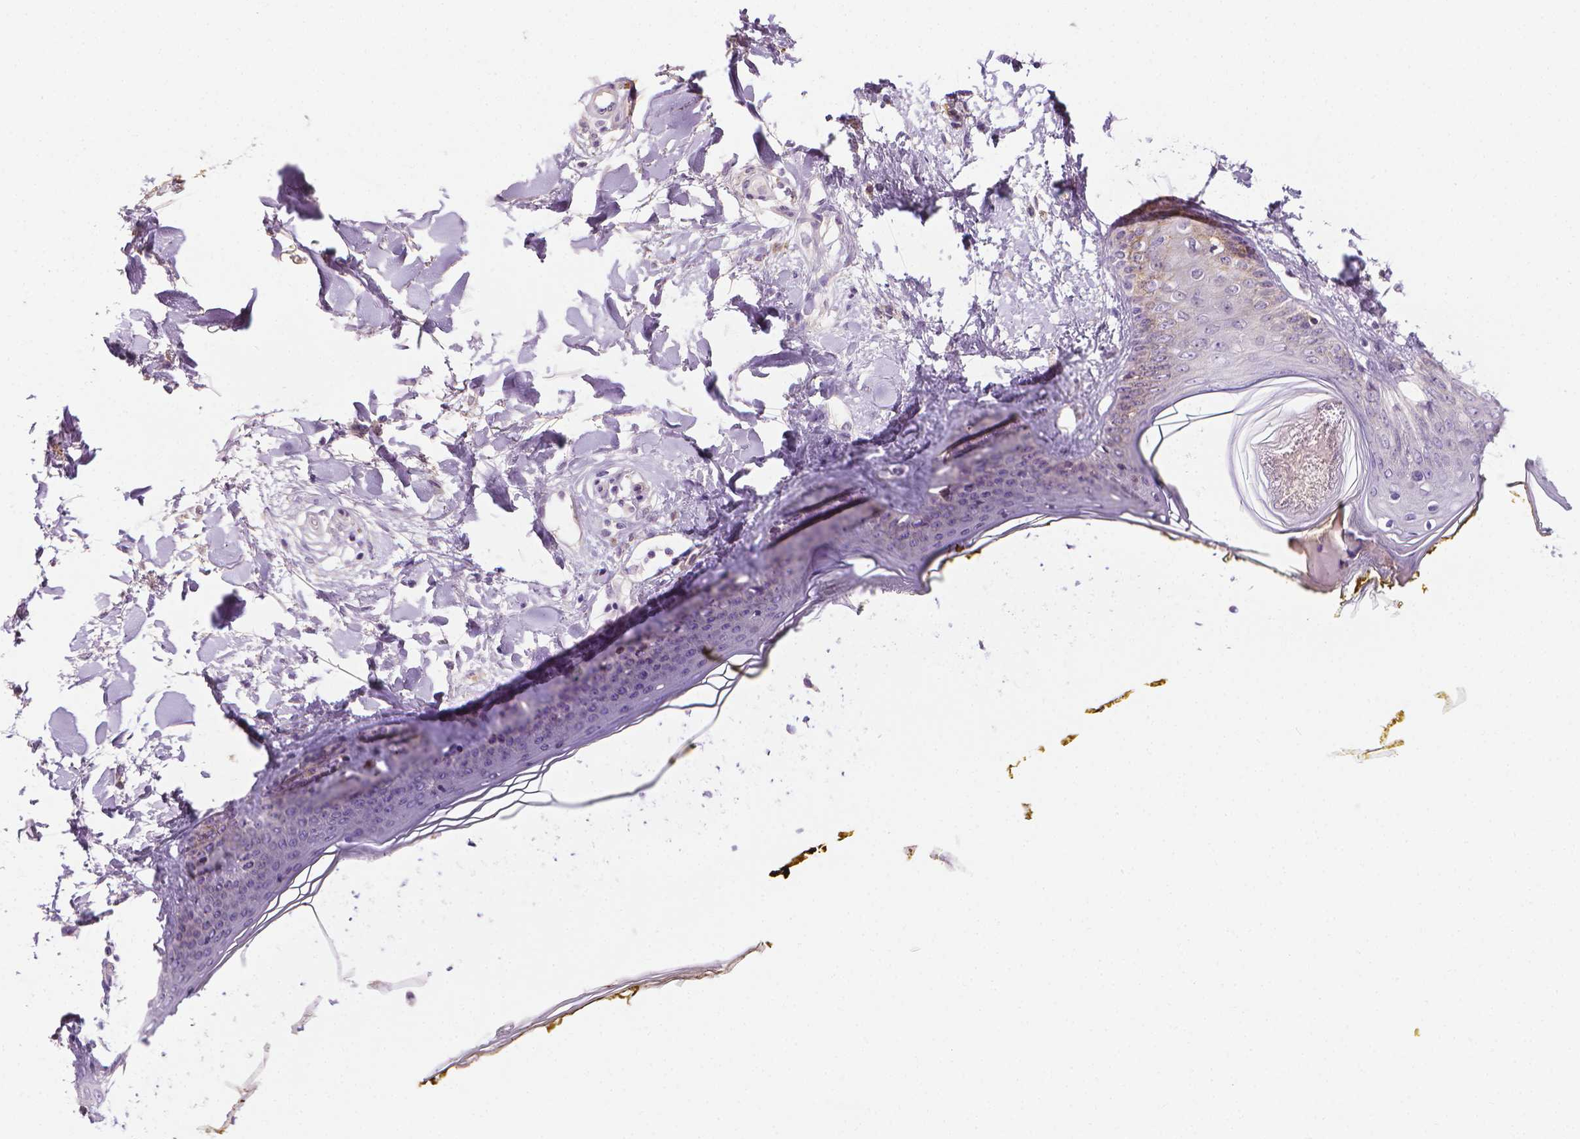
{"staining": {"intensity": "negative", "quantity": "none", "location": "none"}, "tissue": "skin", "cell_type": "Fibroblasts", "image_type": "normal", "snomed": [{"axis": "morphology", "description": "Normal tissue, NOS"}, {"axis": "topography", "description": "Skin"}], "caption": "Unremarkable skin was stained to show a protein in brown. There is no significant staining in fibroblasts. Nuclei are stained in blue.", "gene": "MCOLN3", "patient": {"sex": "female", "age": 34}}